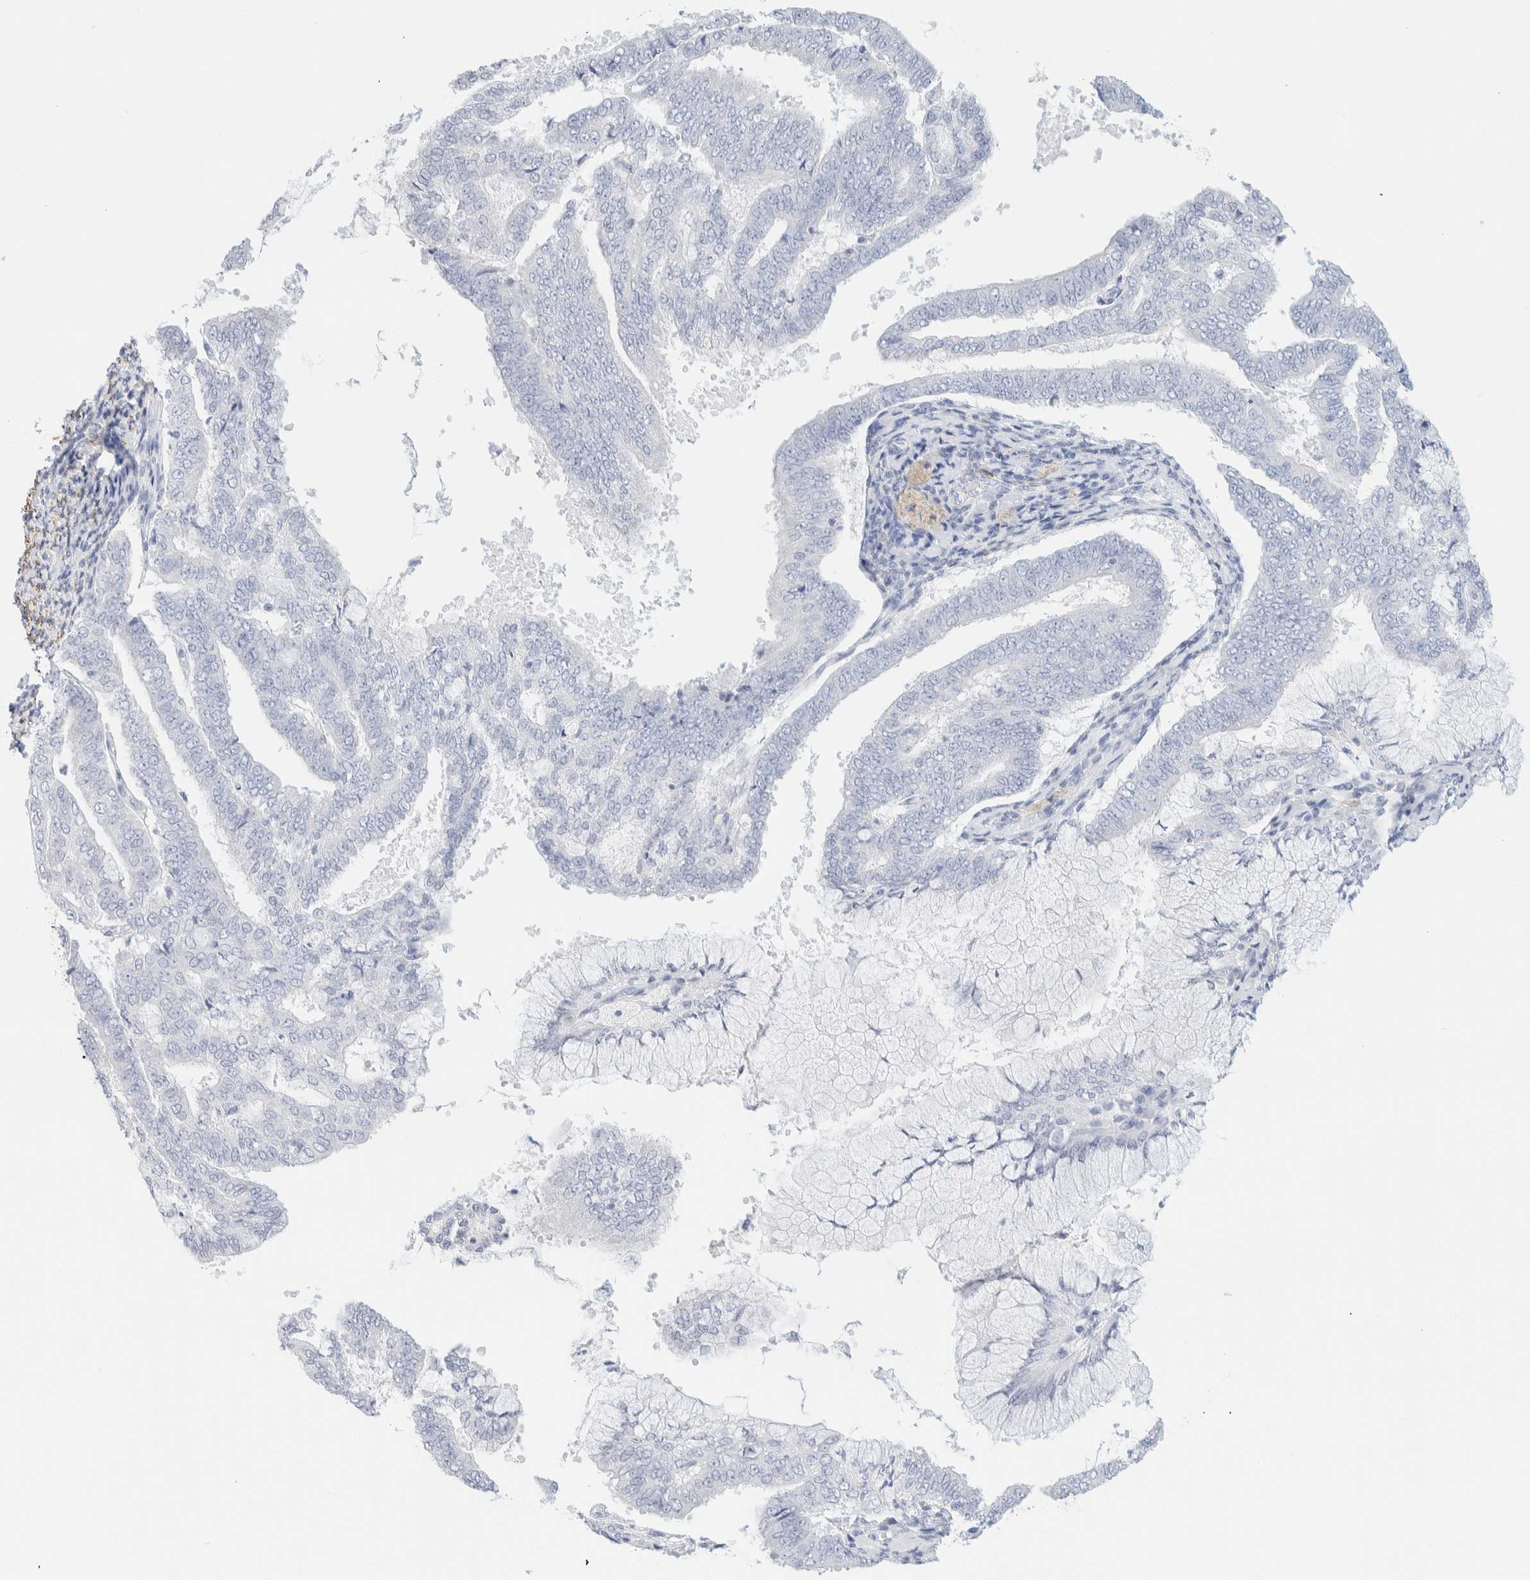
{"staining": {"intensity": "negative", "quantity": "none", "location": "none"}, "tissue": "endometrial cancer", "cell_type": "Tumor cells", "image_type": "cancer", "snomed": [{"axis": "morphology", "description": "Adenocarcinoma, NOS"}, {"axis": "topography", "description": "Endometrium"}], "caption": "Immunohistochemistry of adenocarcinoma (endometrial) reveals no staining in tumor cells. (DAB immunohistochemistry, high magnification).", "gene": "AFMID", "patient": {"sex": "female", "age": 63}}